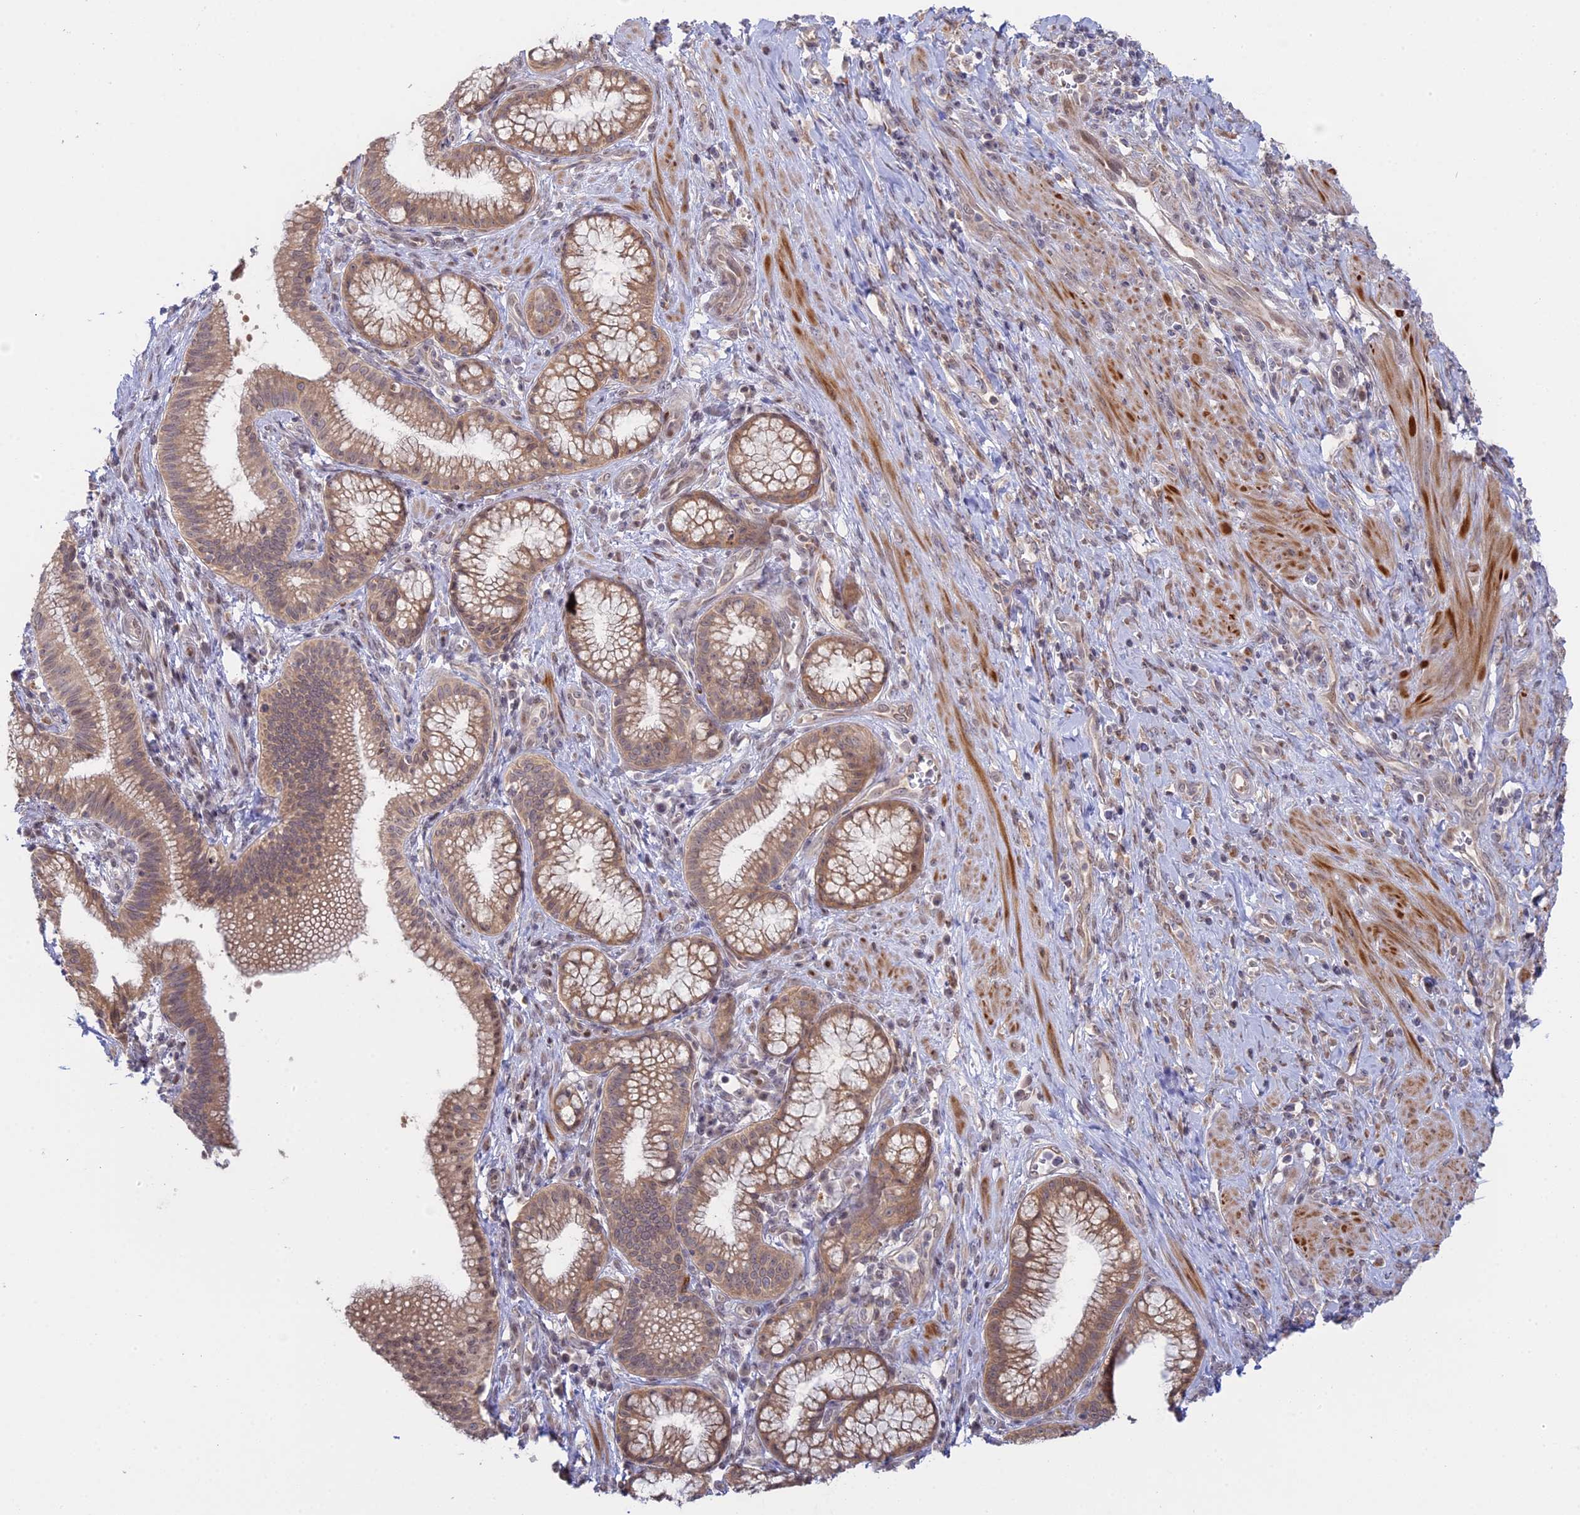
{"staining": {"intensity": "moderate", "quantity": ">75%", "location": "cytoplasmic/membranous"}, "tissue": "pancreatic cancer", "cell_type": "Tumor cells", "image_type": "cancer", "snomed": [{"axis": "morphology", "description": "Adenocarcinoma, NOS"}, {"axis": "topography", "description": "Pancreas"}], "caption": "IHC image of human pancreatic cancer stained for a protein (brown), which reveals medium levels of moderate cytoplasmic/membranous staining in about >75% of tumor cells.", "gene": "GSKIP", "patient": {"sex": "male", "age": 72}}